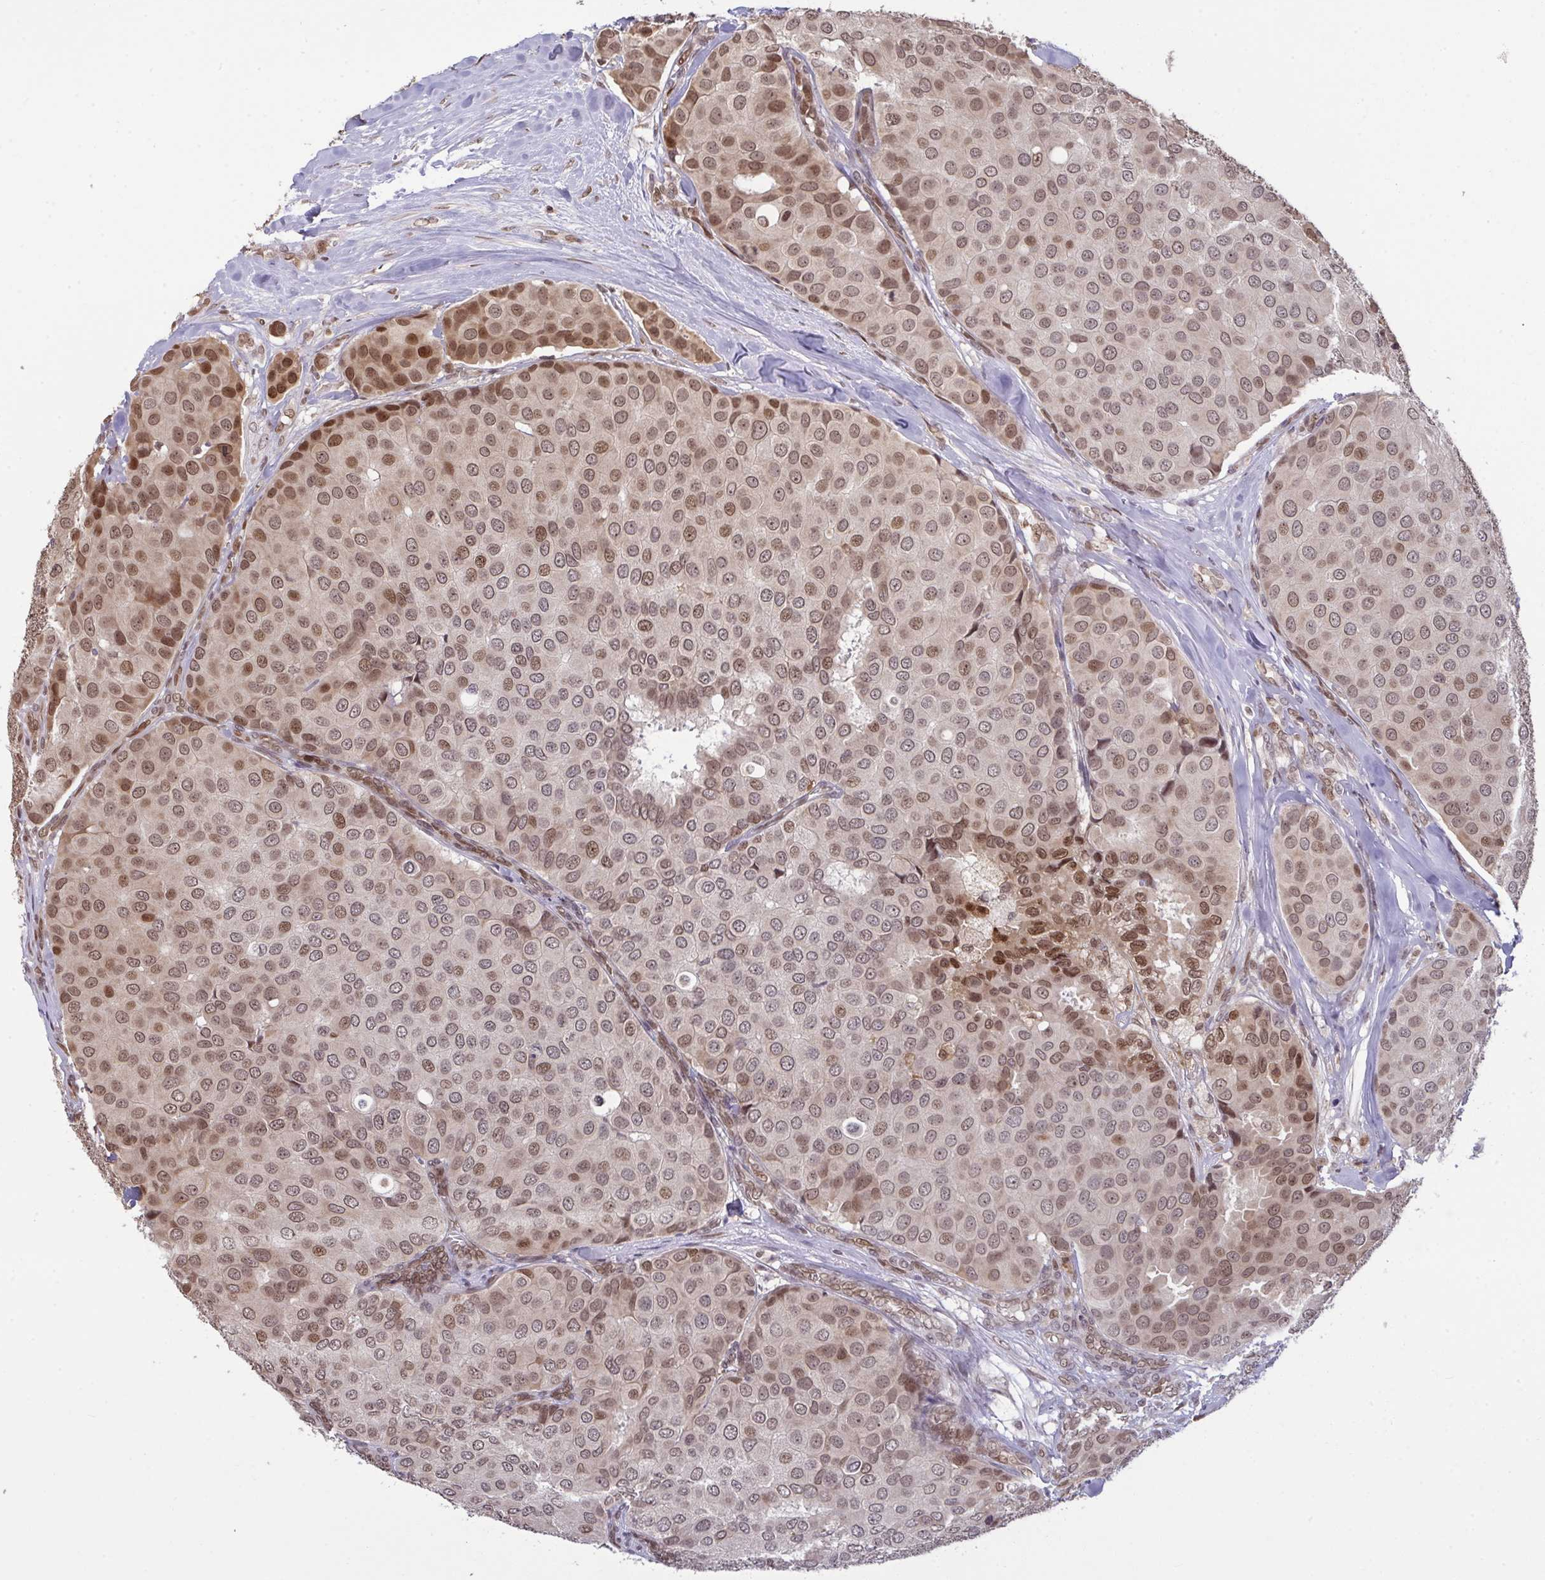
{"staining": {"intensity": "moderate", "quantity": ">75%", "location": "nuclear"}, "tissue": "breast cancer", "cell_type": "Tumor cells", "image_type": "cancer", "snomed": [{"axis": "morphology", "description": "Duct carcinoma"}, {"axis": "topography", "description": "Breast"}], "caption": "Moderate nuclear protein staining is present in approximately >75% of tumor cells in intraductal carcinoma (breast).", "gene": "UXT", "patient": {"sex": "female", "age": 70}}